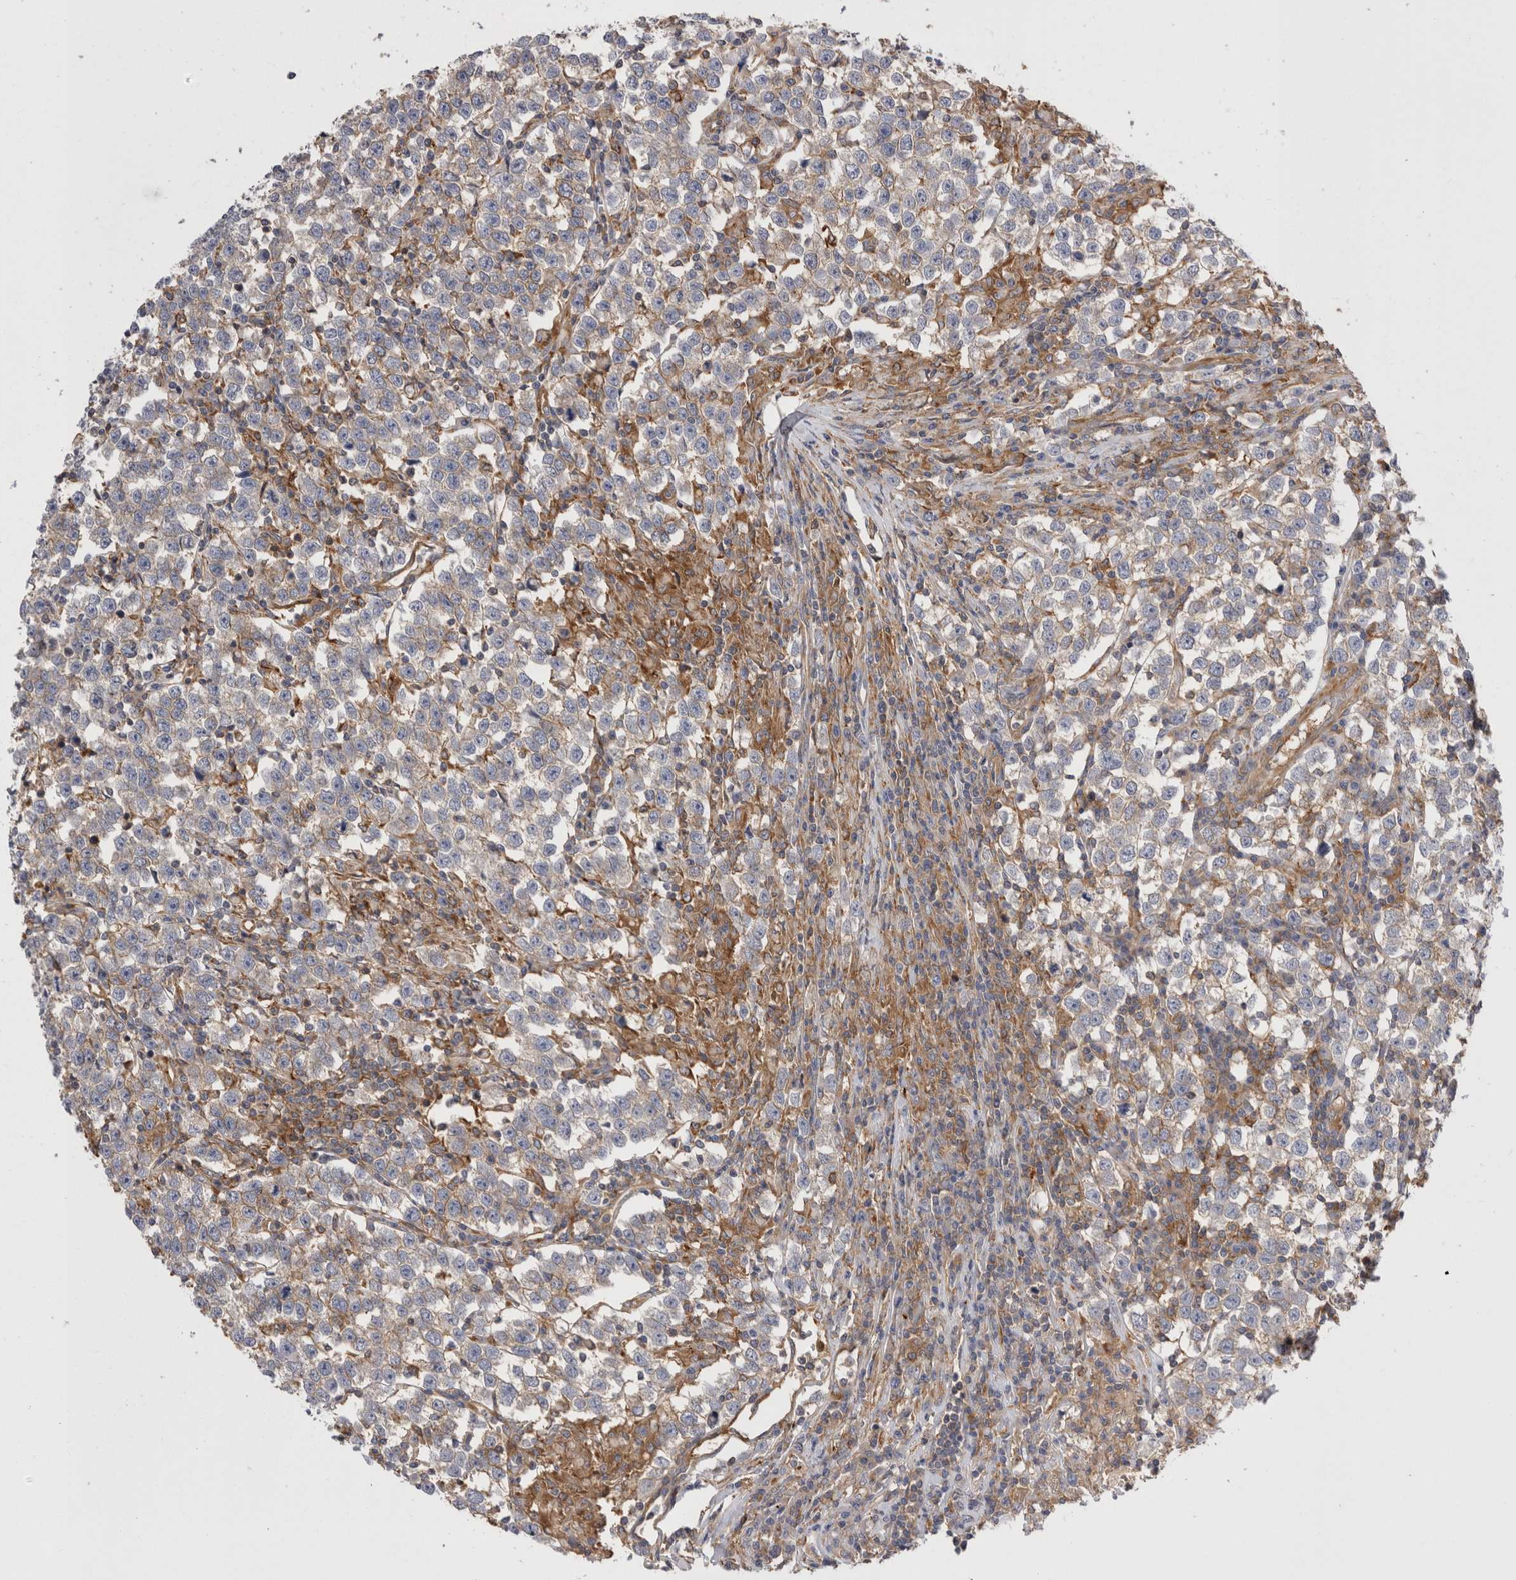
{"staining": {"intensity": "weak", "quantity": "25%-75%", "location": "cytoplasmic/membranous"}, "tissue": "testis cancer", "cell_type": "Tumor cells", "image_type": "cancer", "snomed": [{"axis": "morphology", "description": "Normal tissue, NOS"}, {"axis": "morphology", "description": "Seminoma, NOS"}, {"axis": "topography", "description": "Testis"}], "caption": "Human testis cancer (seminoma) stained for a protein (brown) demonstrates weak cytoplasmic/membranous positive staining in approximately 25%-75% of tumor cells.", "gene": "RAB11FIP1", "patient": {"sex": "male", "age": 43}}